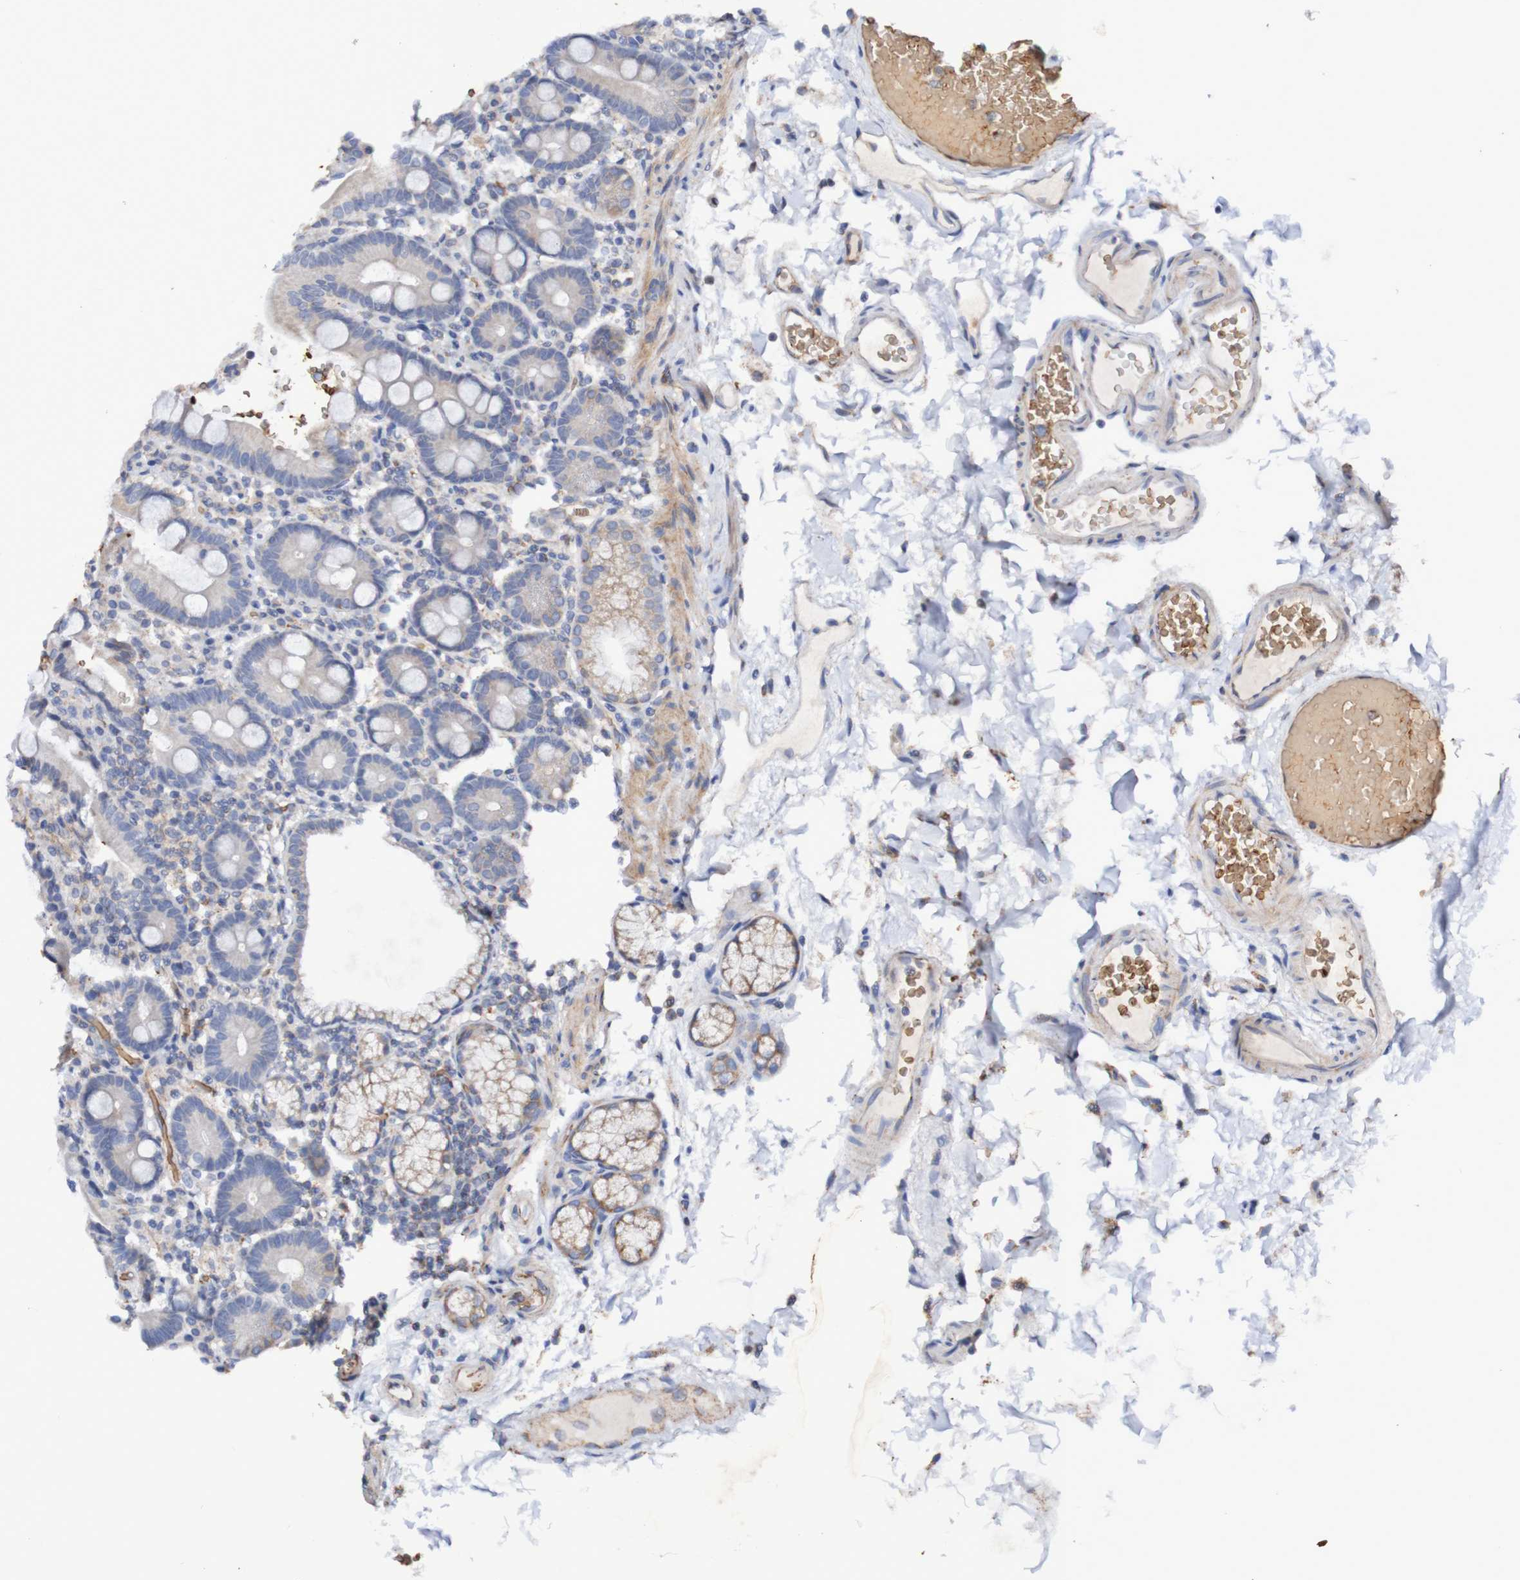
{"staining": {"intensity": "weak", "quantity": "25%-75%", "location": "cytoplasmic/membranous"}, "tissue": "duodenum", "cell_type": "Glandular cells", "image_type": "normal", "snomed": [{"axis": "morphology", "description": "Normal tissue, NOS"}, {"axis": "topography", "description": "Small intestine, NOS"}], "caption": "Immunohistochemistry photomicrograph of unremarkable human duodenum stained for a protein (brown), which displays low levels of weak cytoplasmic/membranous positivity in about 25%-75% of glandular cells.", "gene": "WNT4", "patient": {"sex": "female", "age": 71}}